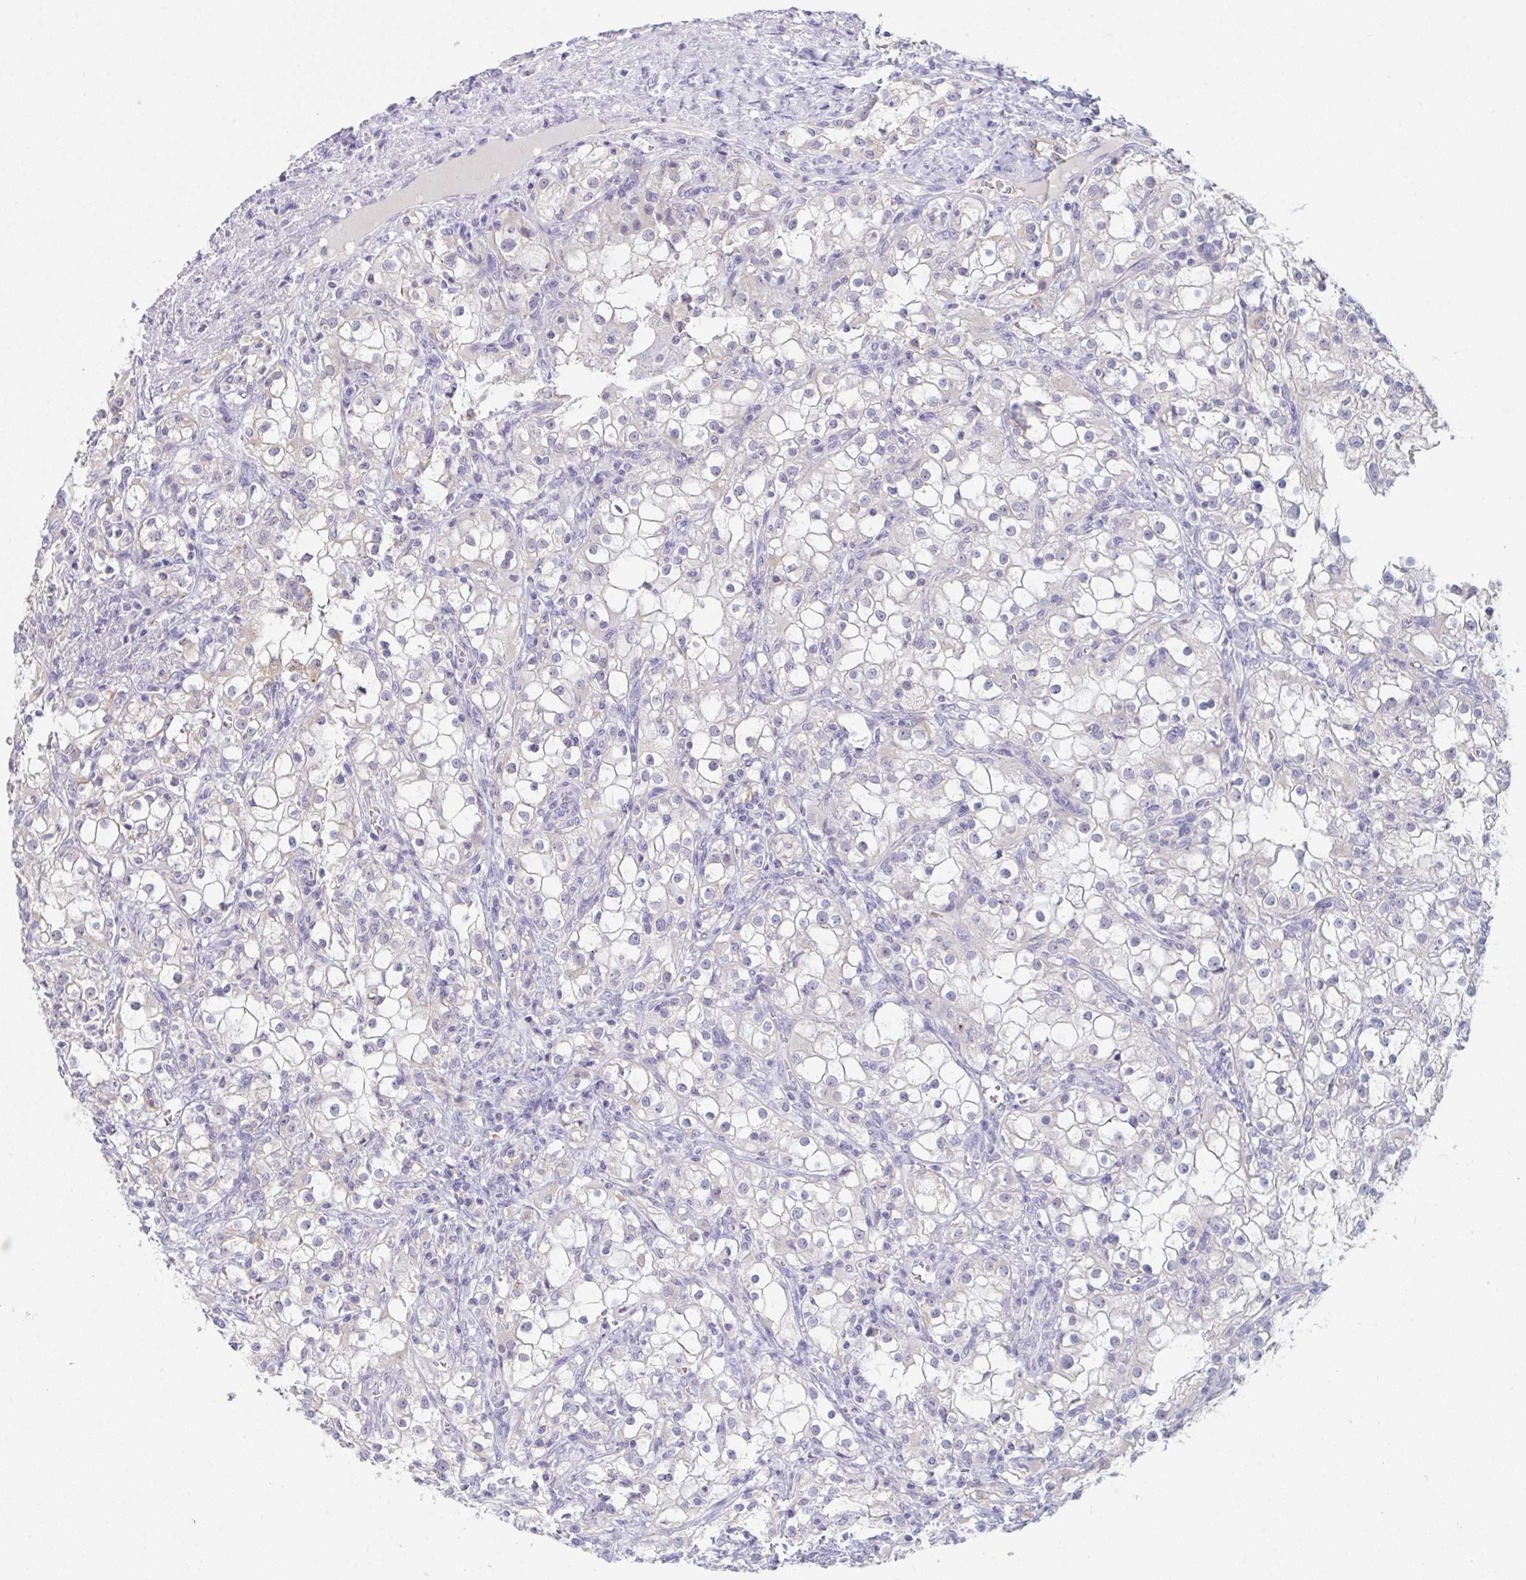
{"staining": {"intensity": "negative", "quantity": "none", "location": "none"}, "tissue": "renal cancer", "cell_type": "Tumor cells", "image_type": "cancer", "snomed": [{"axis": "morphology", "description": "Adenocarcinoma, NOS"}, {"axis": "topography", "description": "Kidney"}], "caption": "This is an IHC photomicrograph of adenocarcinoma (renal). There is no positivity in tumor cells.", "gene": "ZNF784", "patient": {"sex": "female", "age": 74}}